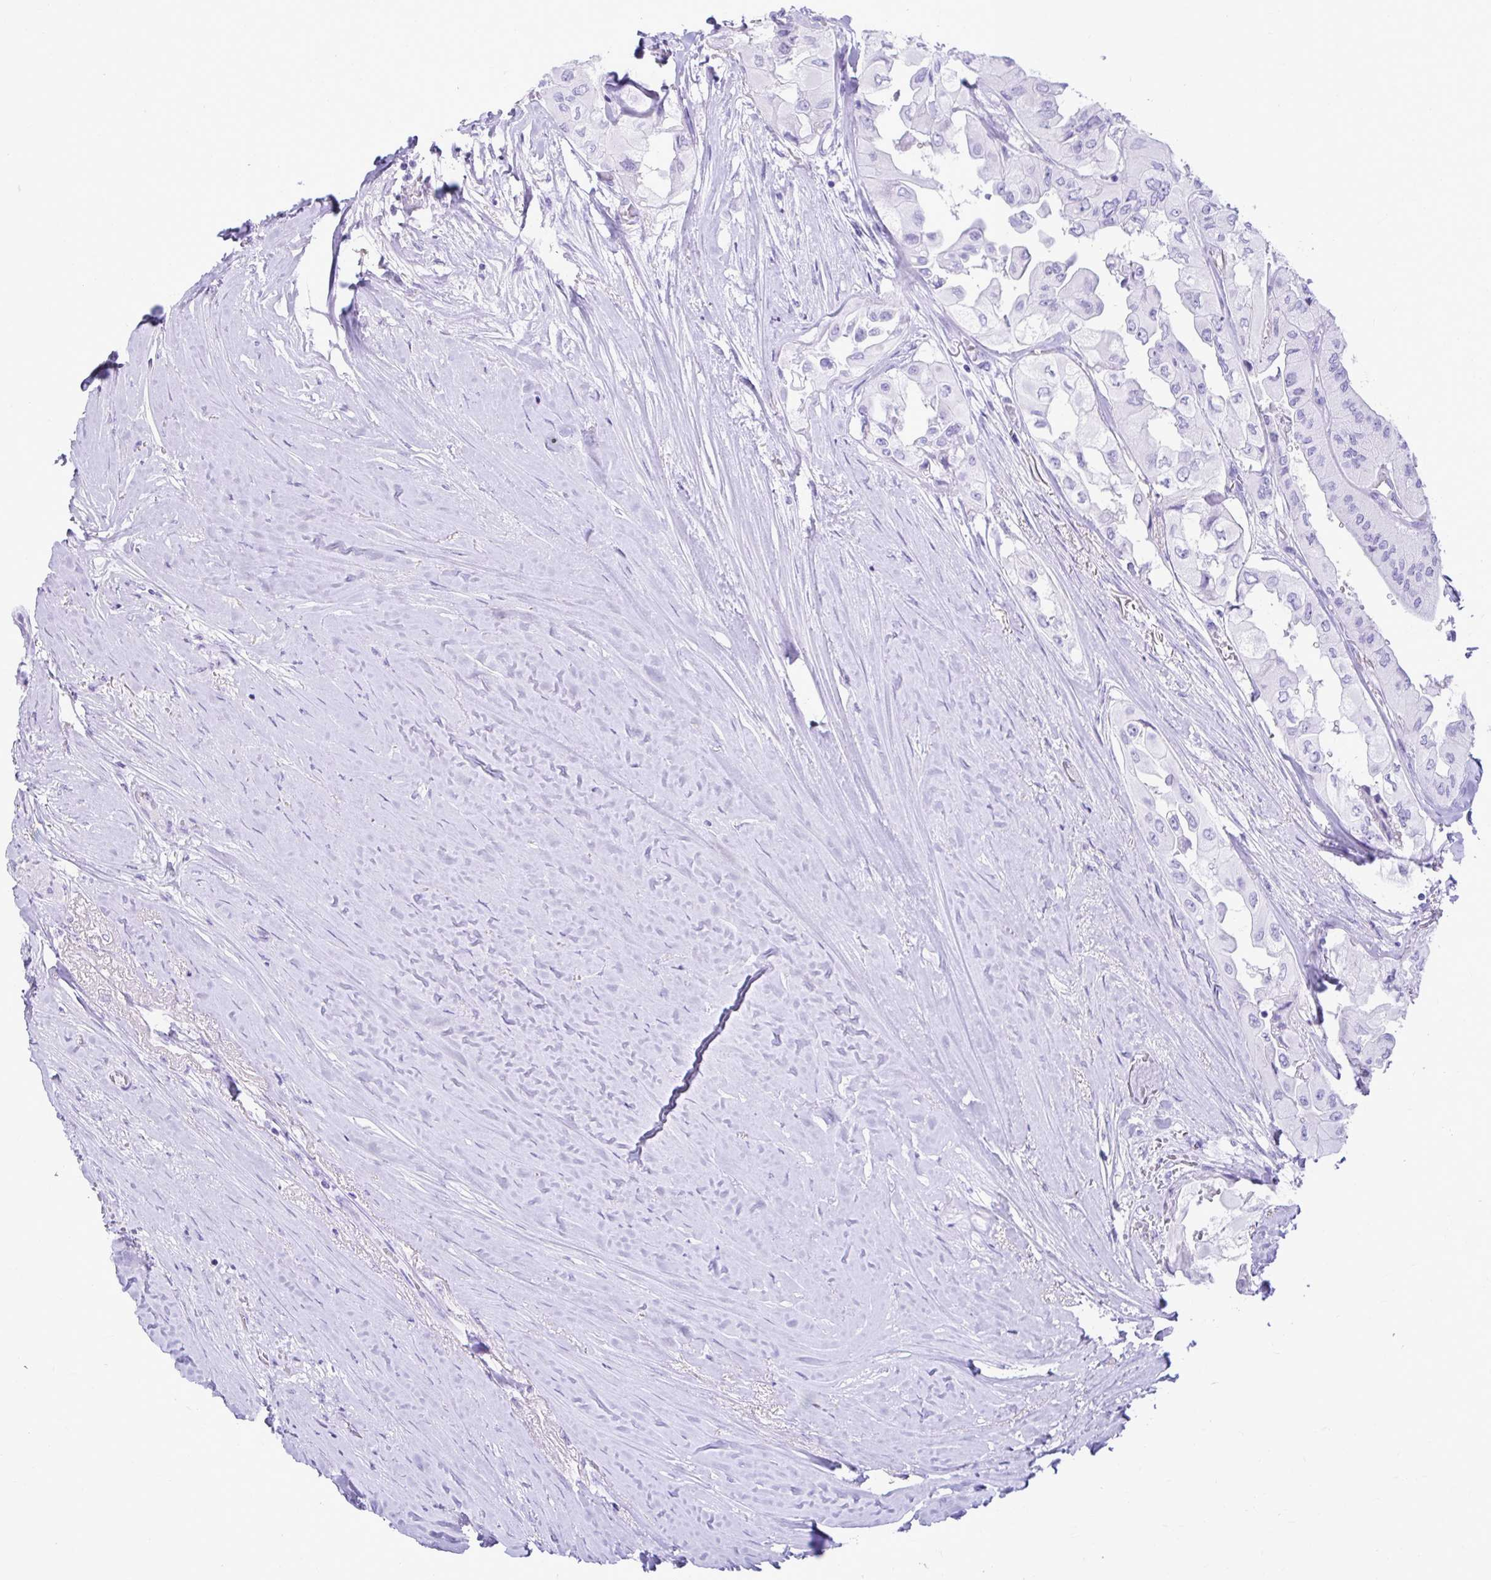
{"staining": {"intensity": "negative", "quantity": "none", "location": "none"}, "tissue": "thyroid cancer", "cell_type": "Tumor cells", "image_type": "cancer", "snomed": [{"axis": "morphology", "description": "Normal tissue, NOS"}, {"axis": "morphology", "description": "Papillary adenocarcinoma, NOS"}, {"axis": "topography", "description": "Thyroid gland"}], "caption": "Protein analysis of thyroid cancer shows no significant expression in tumor cells.", "gene": "ATP4B", "patient": {"sex": "female", "age": 59}}